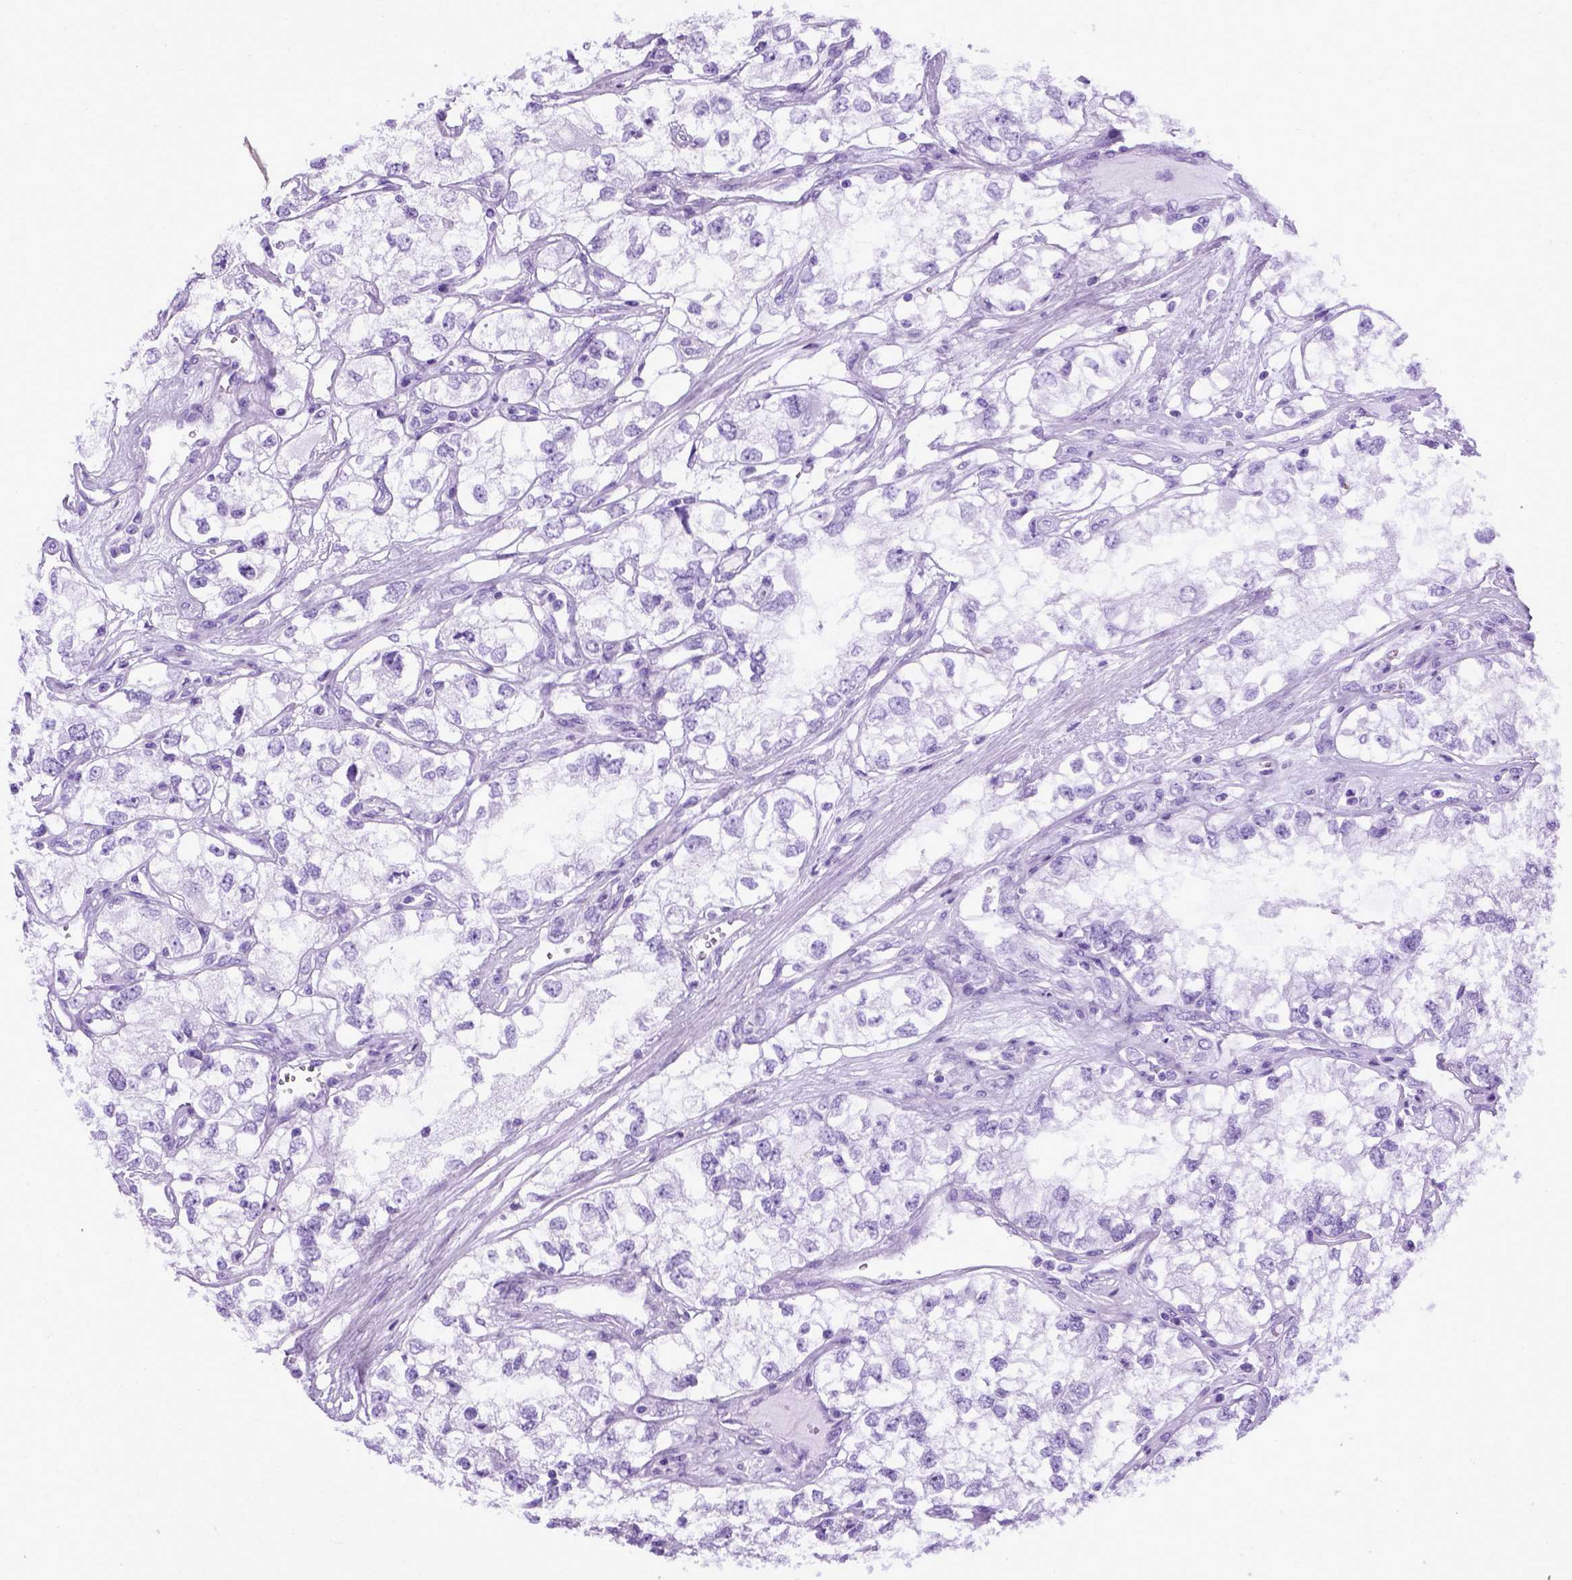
{"staining": {"intensity": "negative", "quantity": "none", "location": "none"}, "tissue": "renal cancer", "cell_type": "Tumor cells", "image_type": "cancer", "snomed": [{"axis": "morphology", "description": "Adenocarcinoma, NOS"}, {"axis": "topography", "description": "Kidney"}], "caption": "Immunohistochemistry (IHC) histopathology image of neoplastic tissue: renal cancer stained with DAB shows no significant protein expression in tumor cells. (Immunohistochemistry, brightfield microscopy, high magnification).", "gene": "UBA3", "patient": {"sex": "female", "age": 59}}